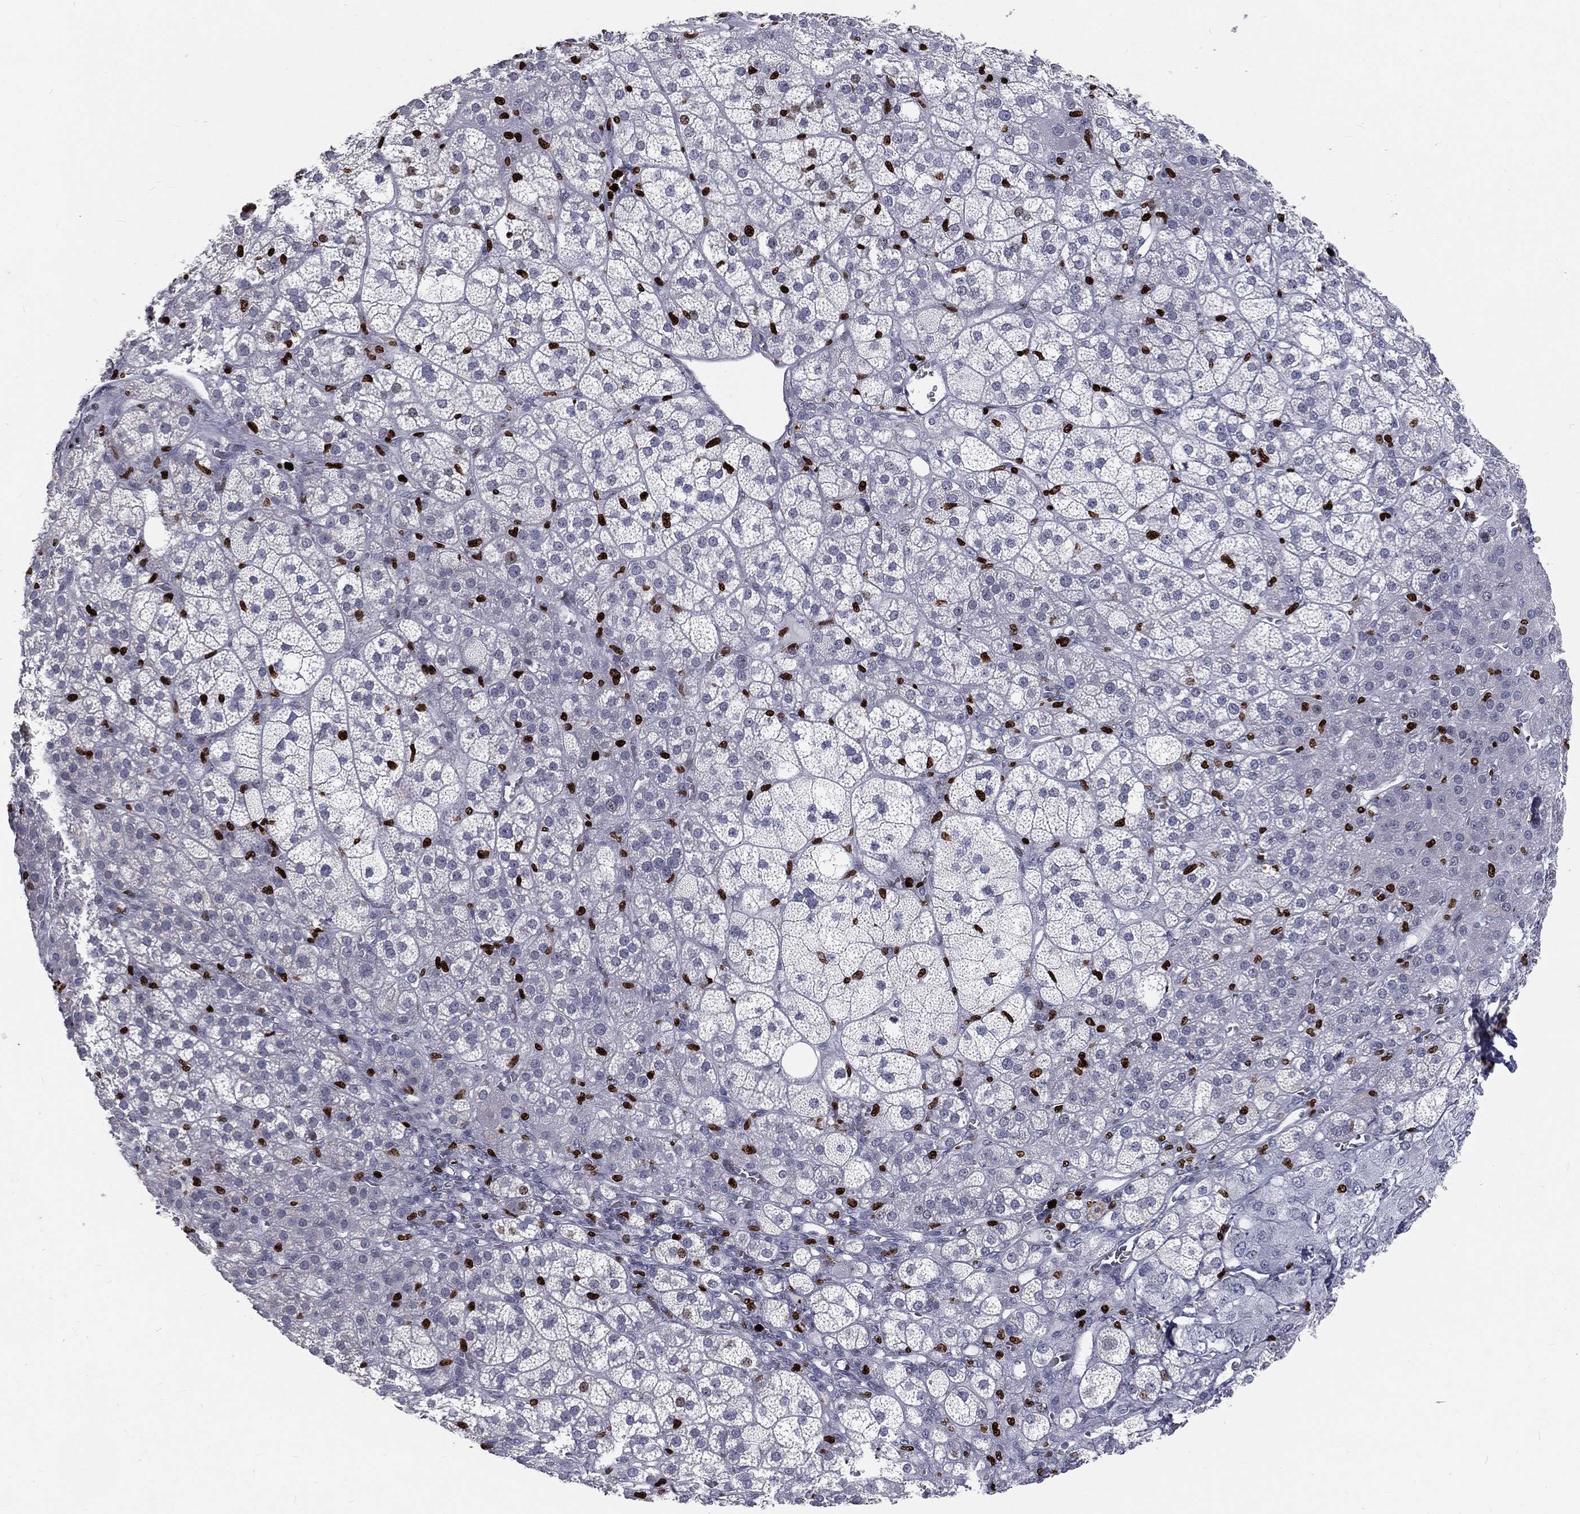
{"staining": {"intensity": "moderate", "quantity": "<25%", "location": "nuclear"}, "tissue": "adrenal gland", "cell_type": "Glandular cells", "image_type": "normal", "snomed": [{"axis": "morphology", "description": "Normal tissue, NOS"}, {"axis": "topography", "description": "Adrenal gland"}], "caption": "An immunohistochemistry image of benign tissue is shown. Protein staining in brown labels moderate nuclear positivity in adrenal gland within glandular cells.", "gene": "MNDA", "patient": {"sex": "female", "age": 60}}